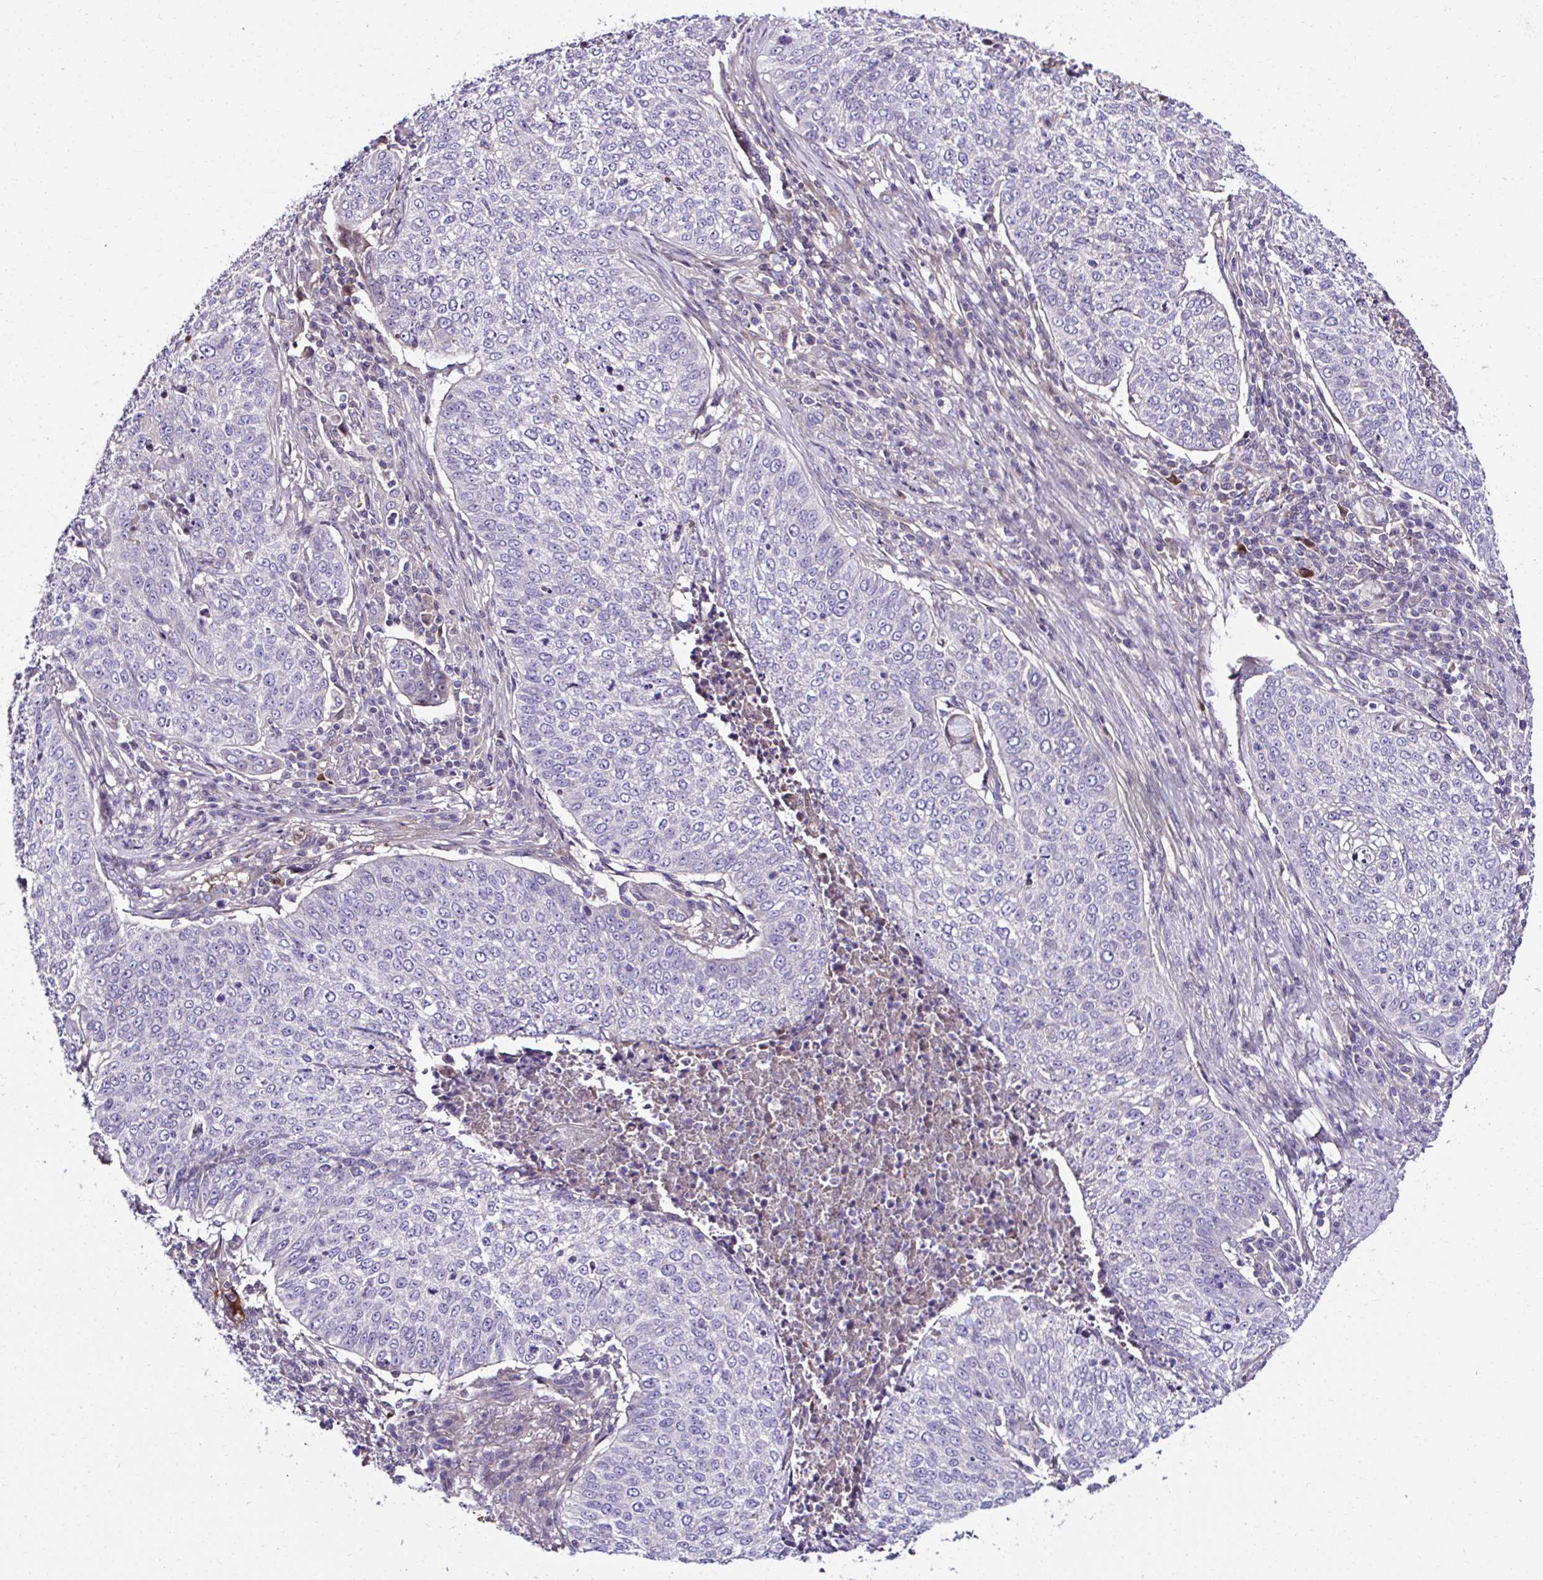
{"staining": {"intensity": "weak", "quantity": "<25%", "location": "cytoplasmic/membranous"}, "tissue": "lung cancer", "cell_type": "Tumor cells", "image_type": "cancer", "snomed": [{"axis": "morphology", "description": "Squamous cell carcinoma, NOS"}, {"axis": "topography", "description": "Lung"}], "caption": "Squamous cell carcinoma (lung) was stained to show a protein in brown. There is no significant positivity in tumor cells.", "gene": "CCDC85C", "patient": {"sex": "male", "age": 63}}